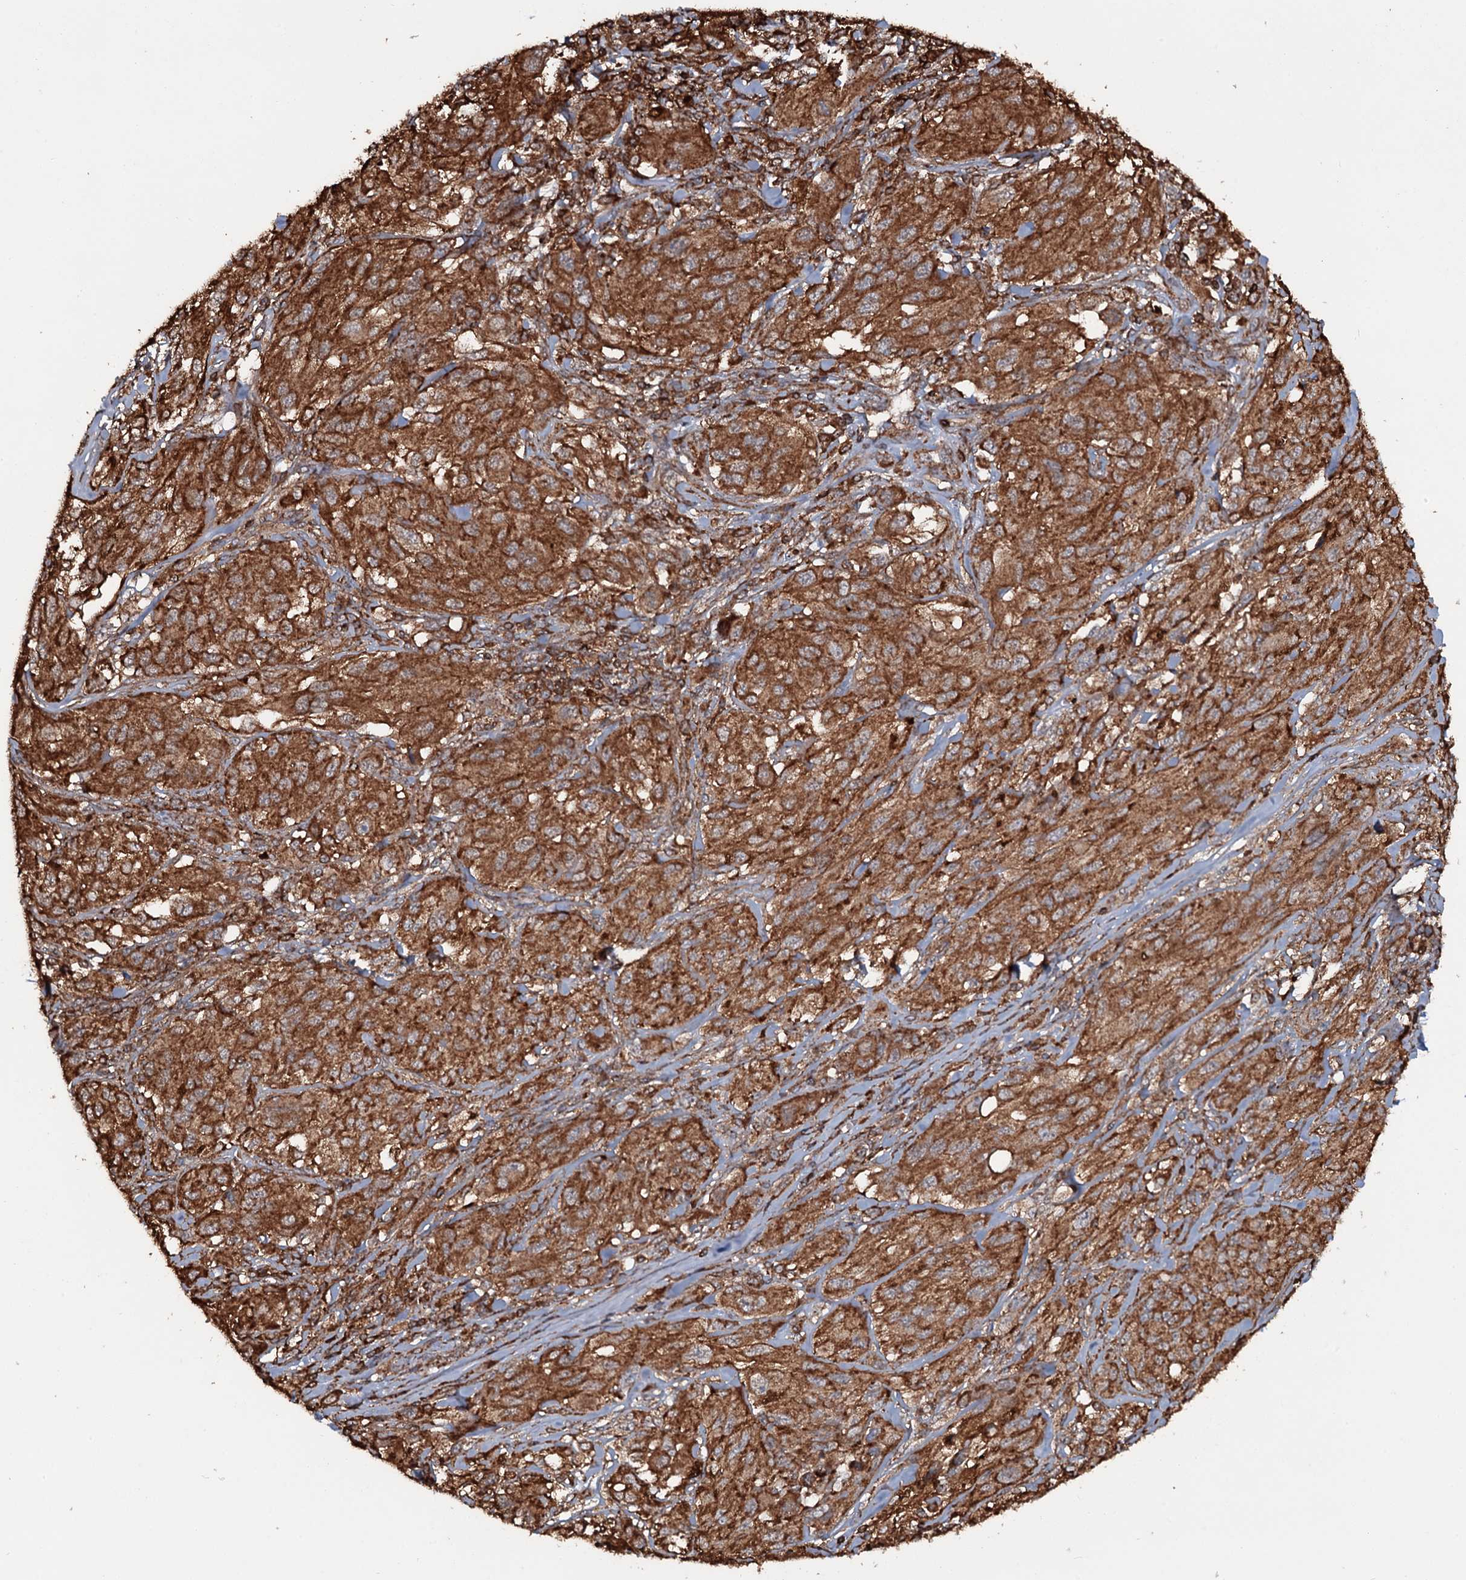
{"staining": {"intensity": "moderate", "quantity": ">75%", "location": "cytoplasmic/membranous"}, "tissue": "melanoma", "cell_type": "Tumor cells", "image_type": "cancer", "snomed": [{"axis": "morphology", "description": "Malignant melanoma, NOS"}, {"axis": "topography", "description": "Skin"}], "caption": "Immunohistochemistry (DAB (3,3'-diaminobenzidine)) staining of malignant melanoma reveals moderate cytoplasmic/membranous protein expression in approximately >75% of tumor cells.", "gene": "VWA8", "patient": {"sex": "female", "age": 91}}